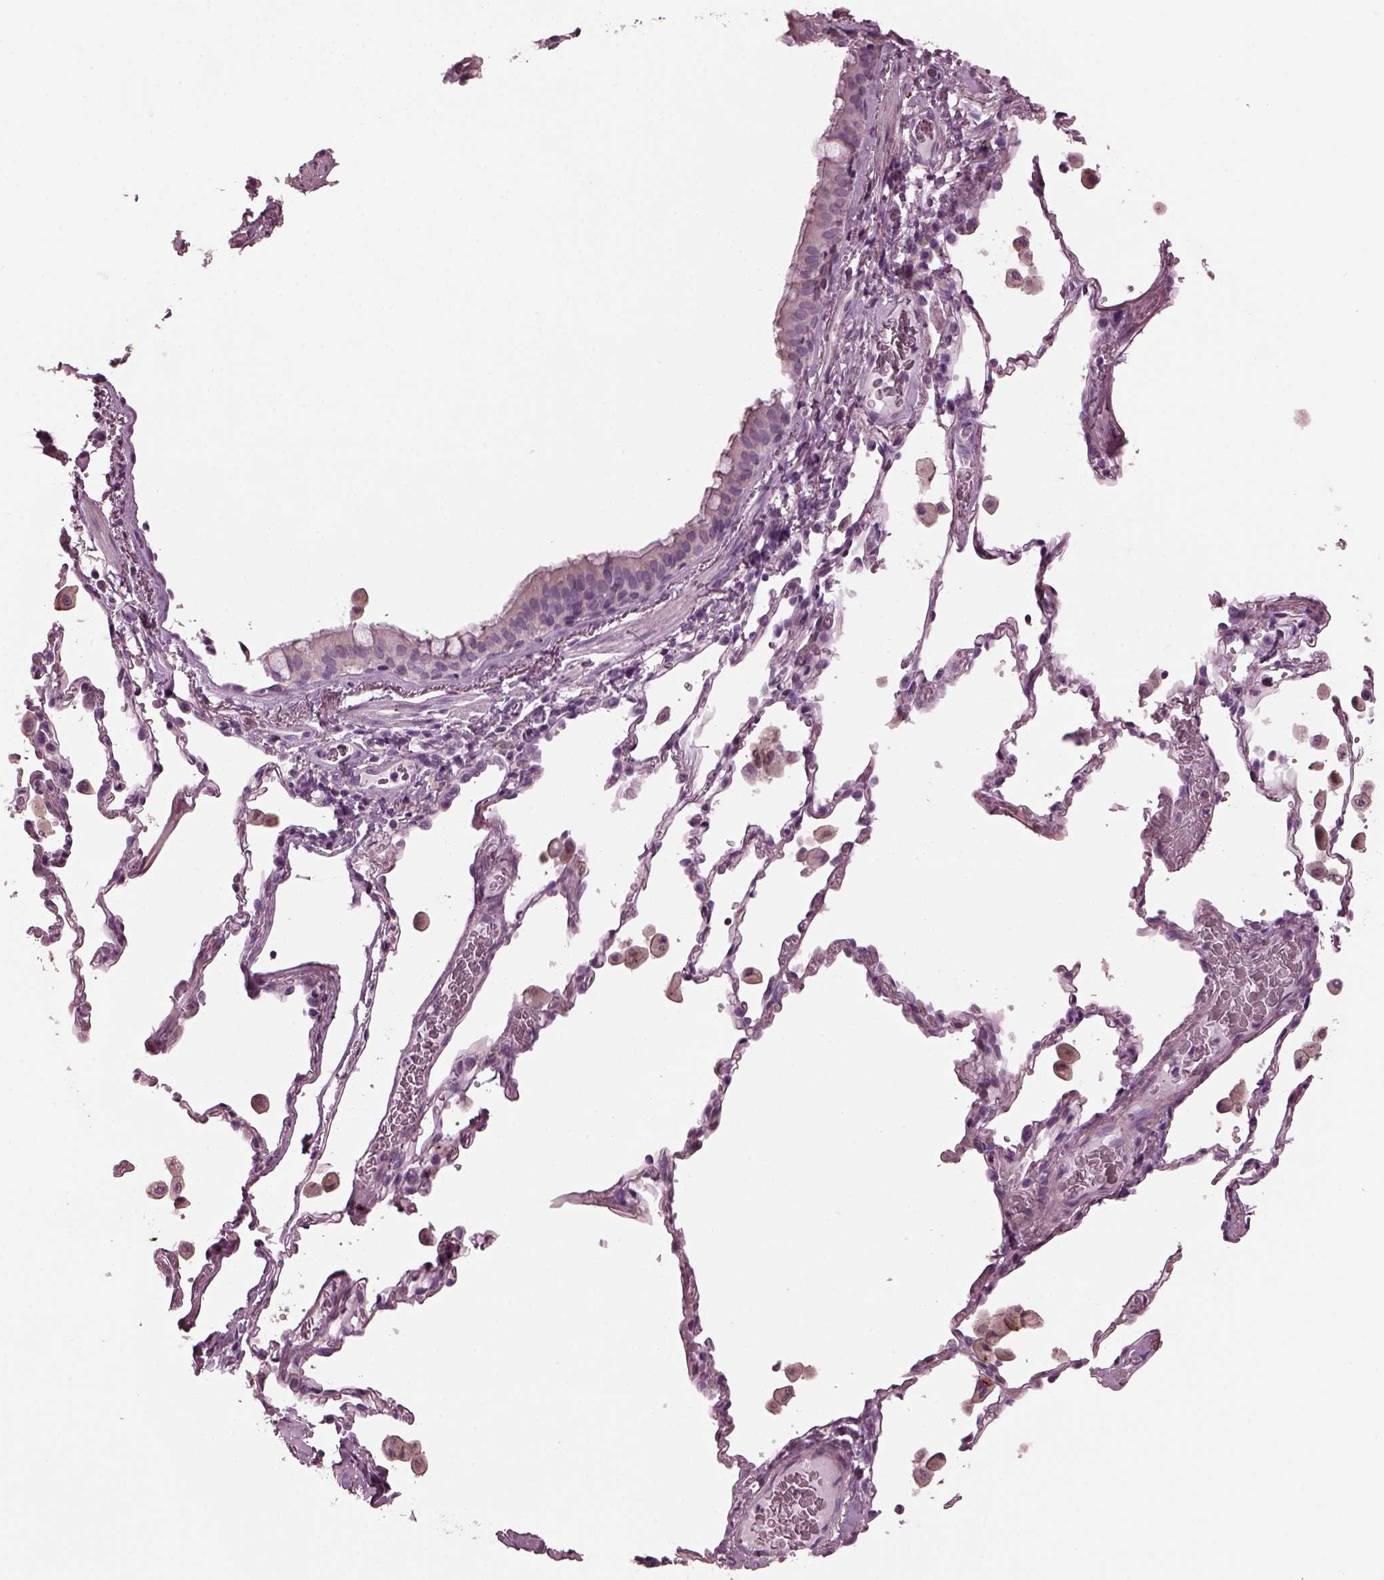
{"staining": {"intensity": "negative", "quantity": "none", "location": "none"}, "tissue": "bronchus", "cell_type": "Respiratory epithelial cells", "image_type": "normal", "snomed": [{"axis": "morphology", "description": "Normal tissue, NOS"}, {"axis": "topography", "description": "Bronchus"}, {"axis": "topography", "description": "Lung"}], "caption": "This is a image of immunohistochemistry staining of normal bronchus, which shows no expression in respiratory epithelial cells.", "gene": "GDF11", "patient": {"sex": "male", "age": 54}}